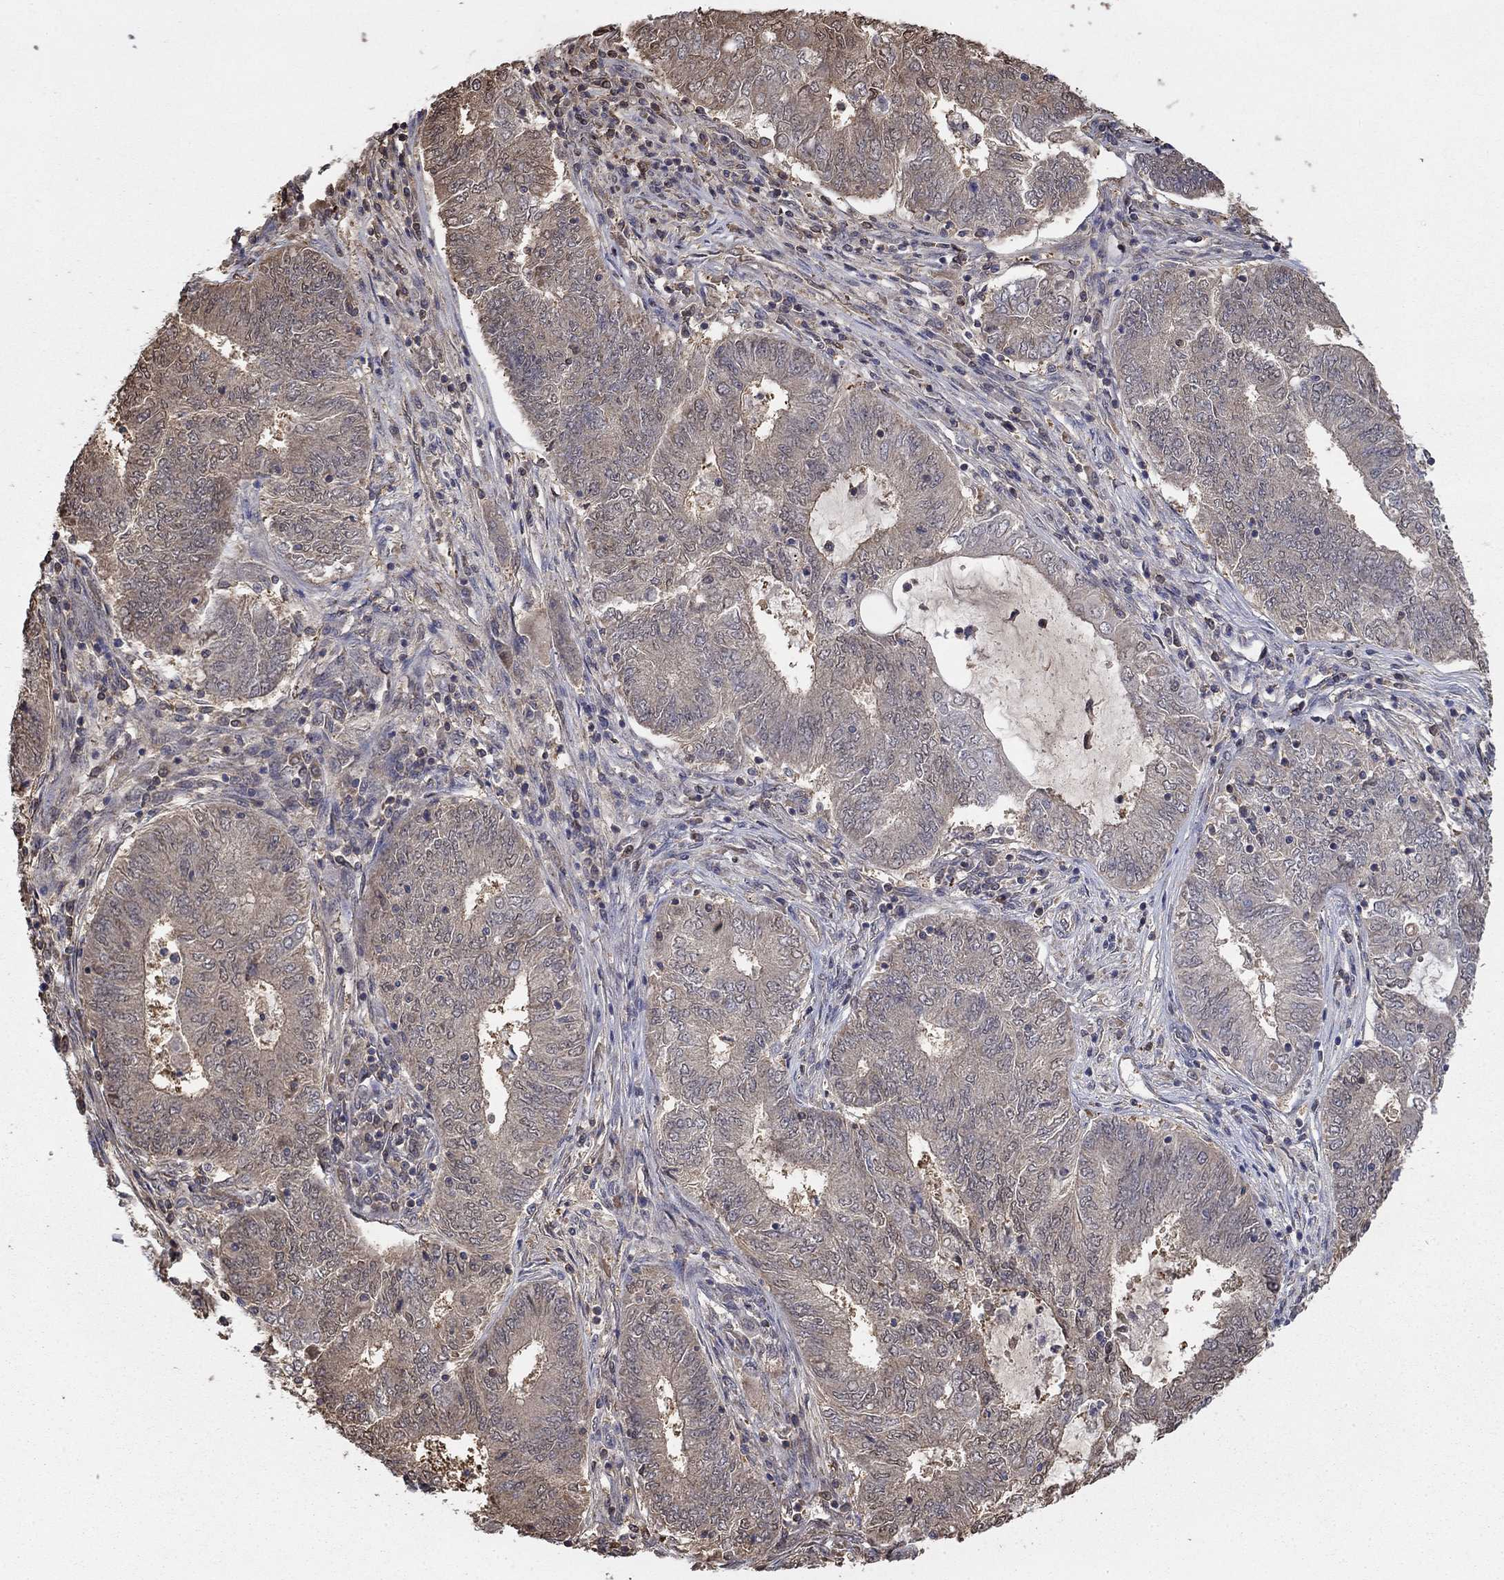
{"staining": {"intensity": "weak", "quantity": "<25%", "location": "cytoplasmic/membranous"}, "tissue": "endometrial cancer", "cell_type": "Tumor cells", "image_type": "cancer", "snomed": [{"axis": "morphology", "description": "Adenocarcinoma, NOS"}, {"axis": "topography", "description": "Endometrium"}], "caption": "This photomicrograph is of adenocarcinoma (endometrial) stained with IHC to label a protein in brown with the nuclei are counter-stained blue. There is no staining in tumor cells.", "gene": "RNF114", "patient": {"sex": "female", "age": 62}}